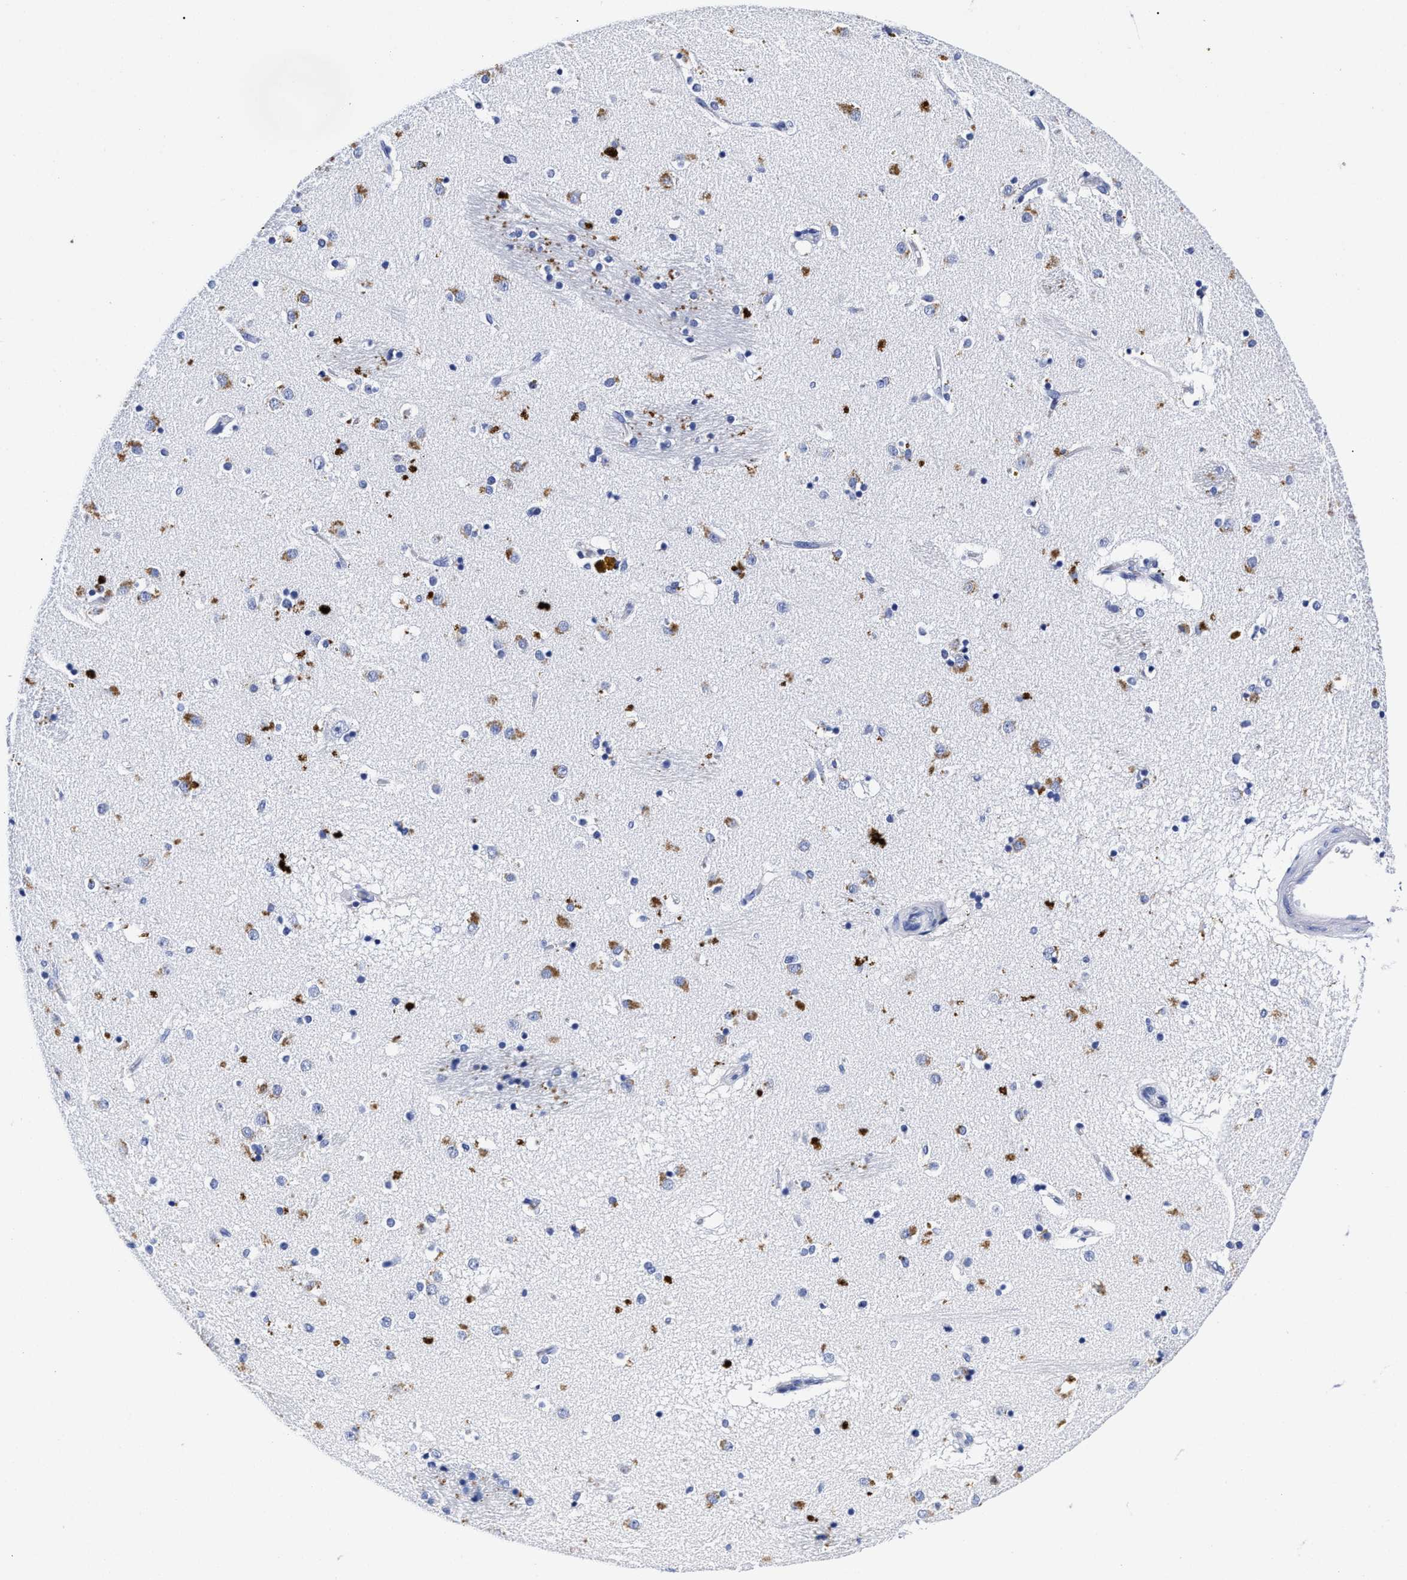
{"staining": {"intensity": "negative", "quantity": "none", "location": "none"}, "tissue": "caudate", "cell_type": "Glial cells", "image_type": "normal", "snomed": [{"axis": "morphology", "description": "Normal tissue, NOS"}, {"axis": "topography", "description": "Lateral ventricle wall"}], "caption": "Immunohistochemistry histopathology image of normal caudate: human caudate stained with DAB reveals no significant protein staining in glial cells. The staining was performed using DAB to visualize the protein expression in brown, while the nuclei were stained in blue with hematoxylin (Magnification: 20x).", "gene": "LRRC8E", "patient": {"sex": "male", "age": 70}}